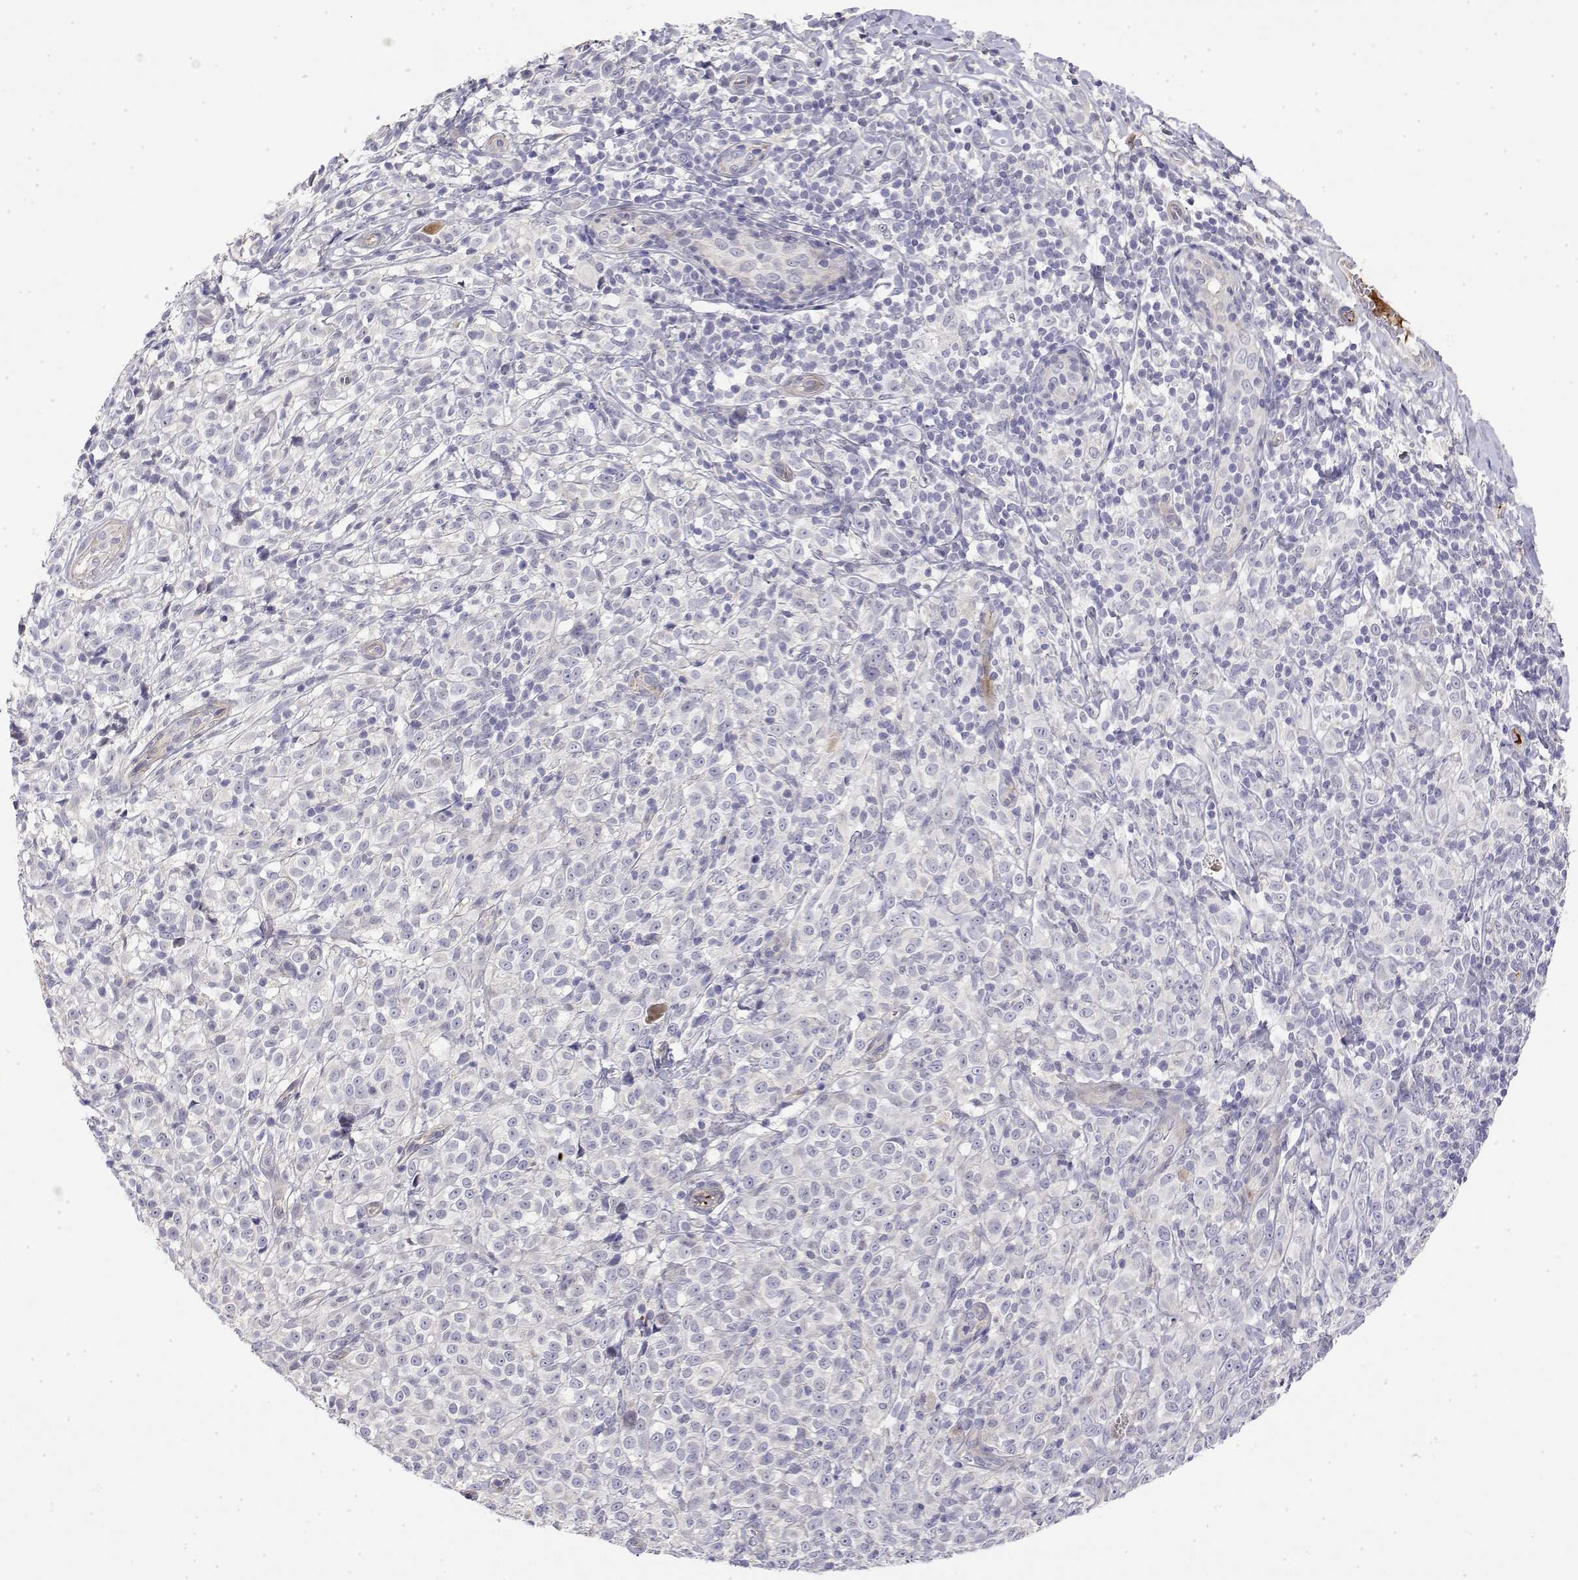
{"staining": {"intensity": "negative", "quantity": "none", "location": "none"}, "tissue": "melanoma", "cell_type": "Tumor cells", "image_type": "cancer", "snomed": [{"axis": "morphology", "description": "Malignant melanoma, NOS"}, {"axis": "topography", "description": "Skin"}], "caption": "An image of human melanoma is negative for staining in tumor cells.", "gene": "GGACT", "patient": {"sex": "male", "age": 85}}